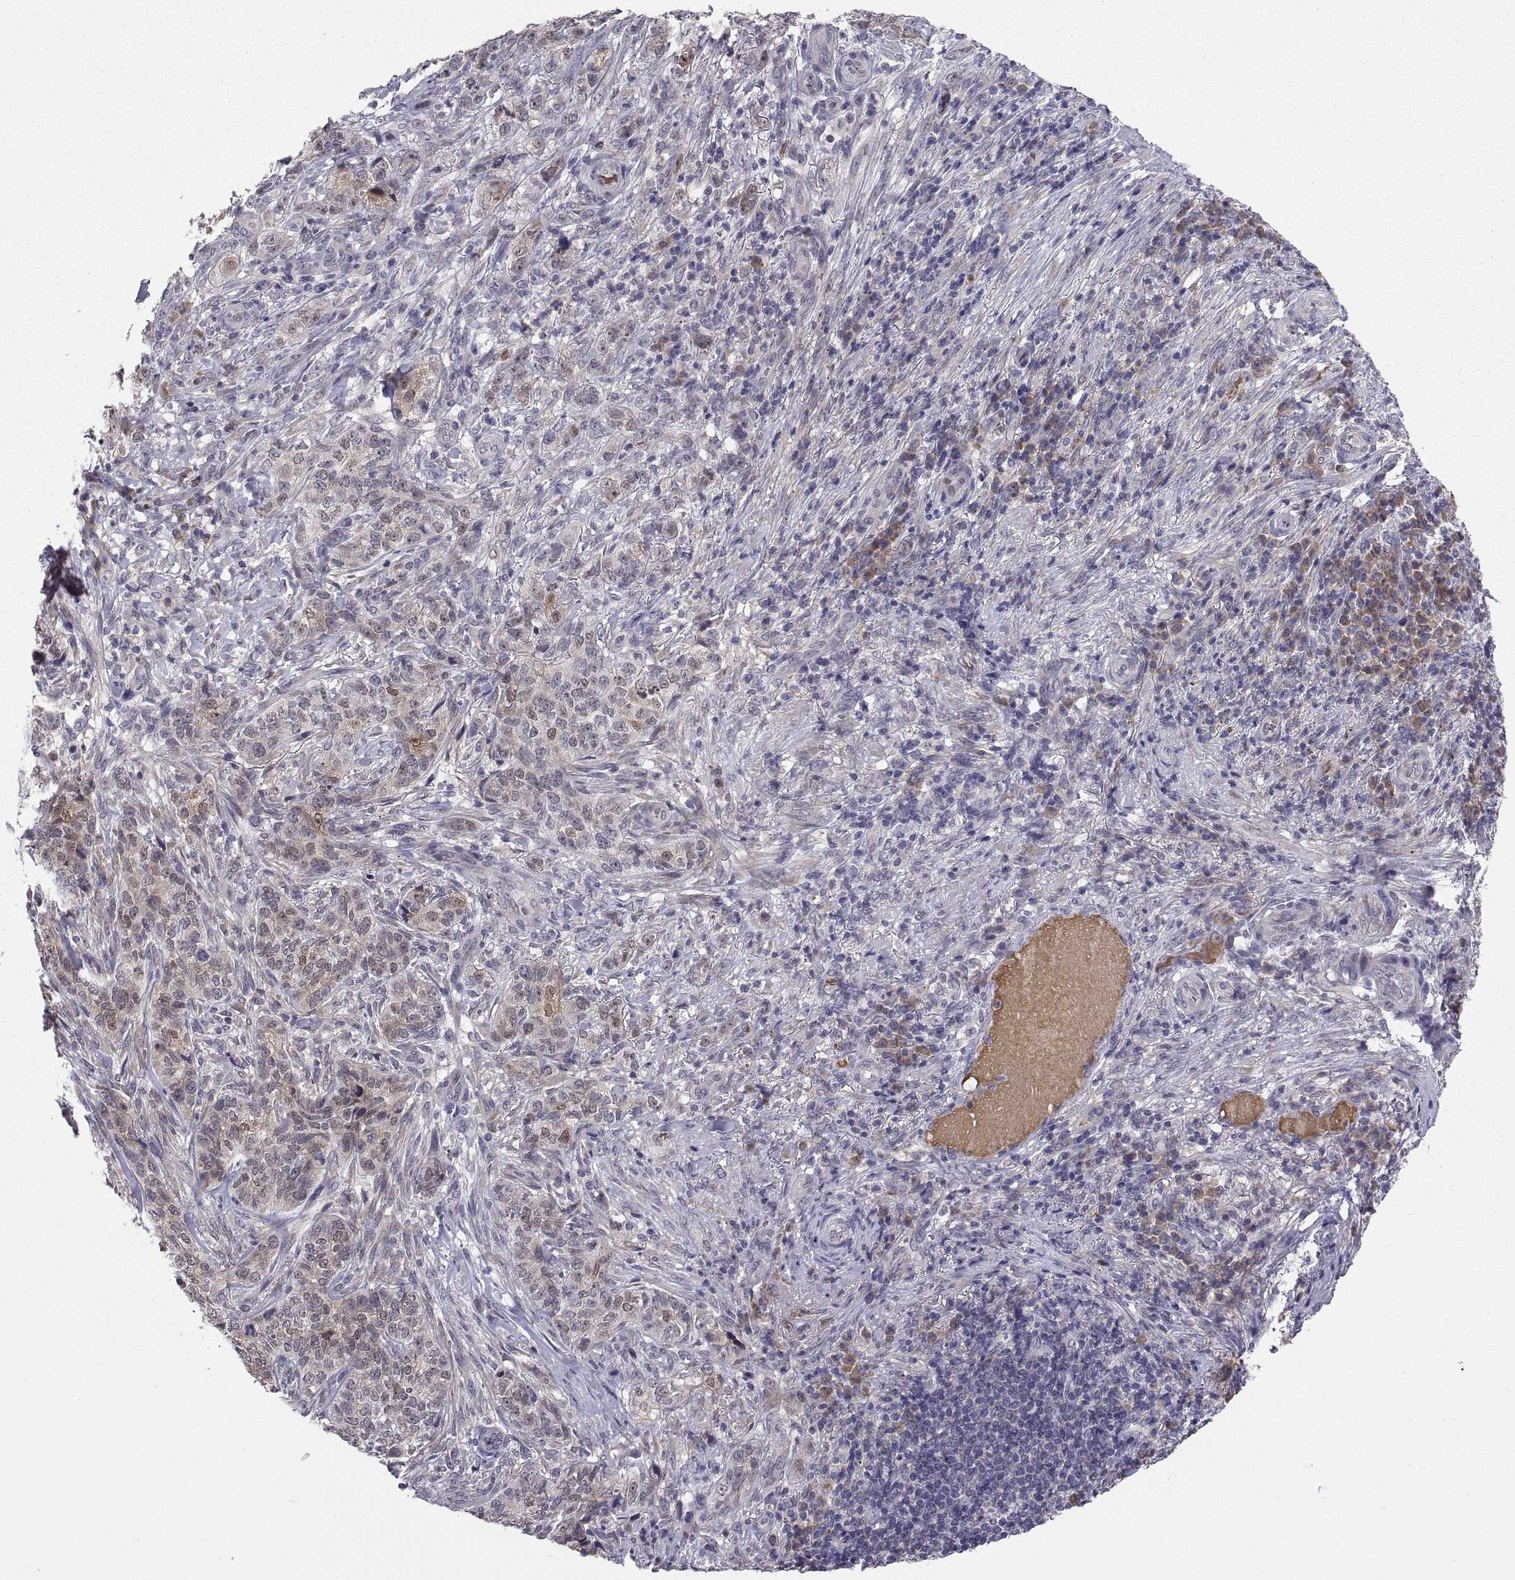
{"staining": {"intensity": "weak", "quantity": "25%-75%", "location": "cytoplasmic/membranous"}, "tissue": "skin cancer", "cell_type": "Tumor cells", "image_type": "cancer", "snomed": [{"axis": "morphology", "description": "Basal cell carcinoma"}, {"axis": "topography", "description": "Skin"}], "caption": "An IHC image of tumor tissue is shown. Protein staining in brown highlights weak cytoplasmic/membranous positivity in skin basal cell carcinoma within tumor cells.", "gene": "PKP1", "patient": {"sex": "female", "age": 69}}